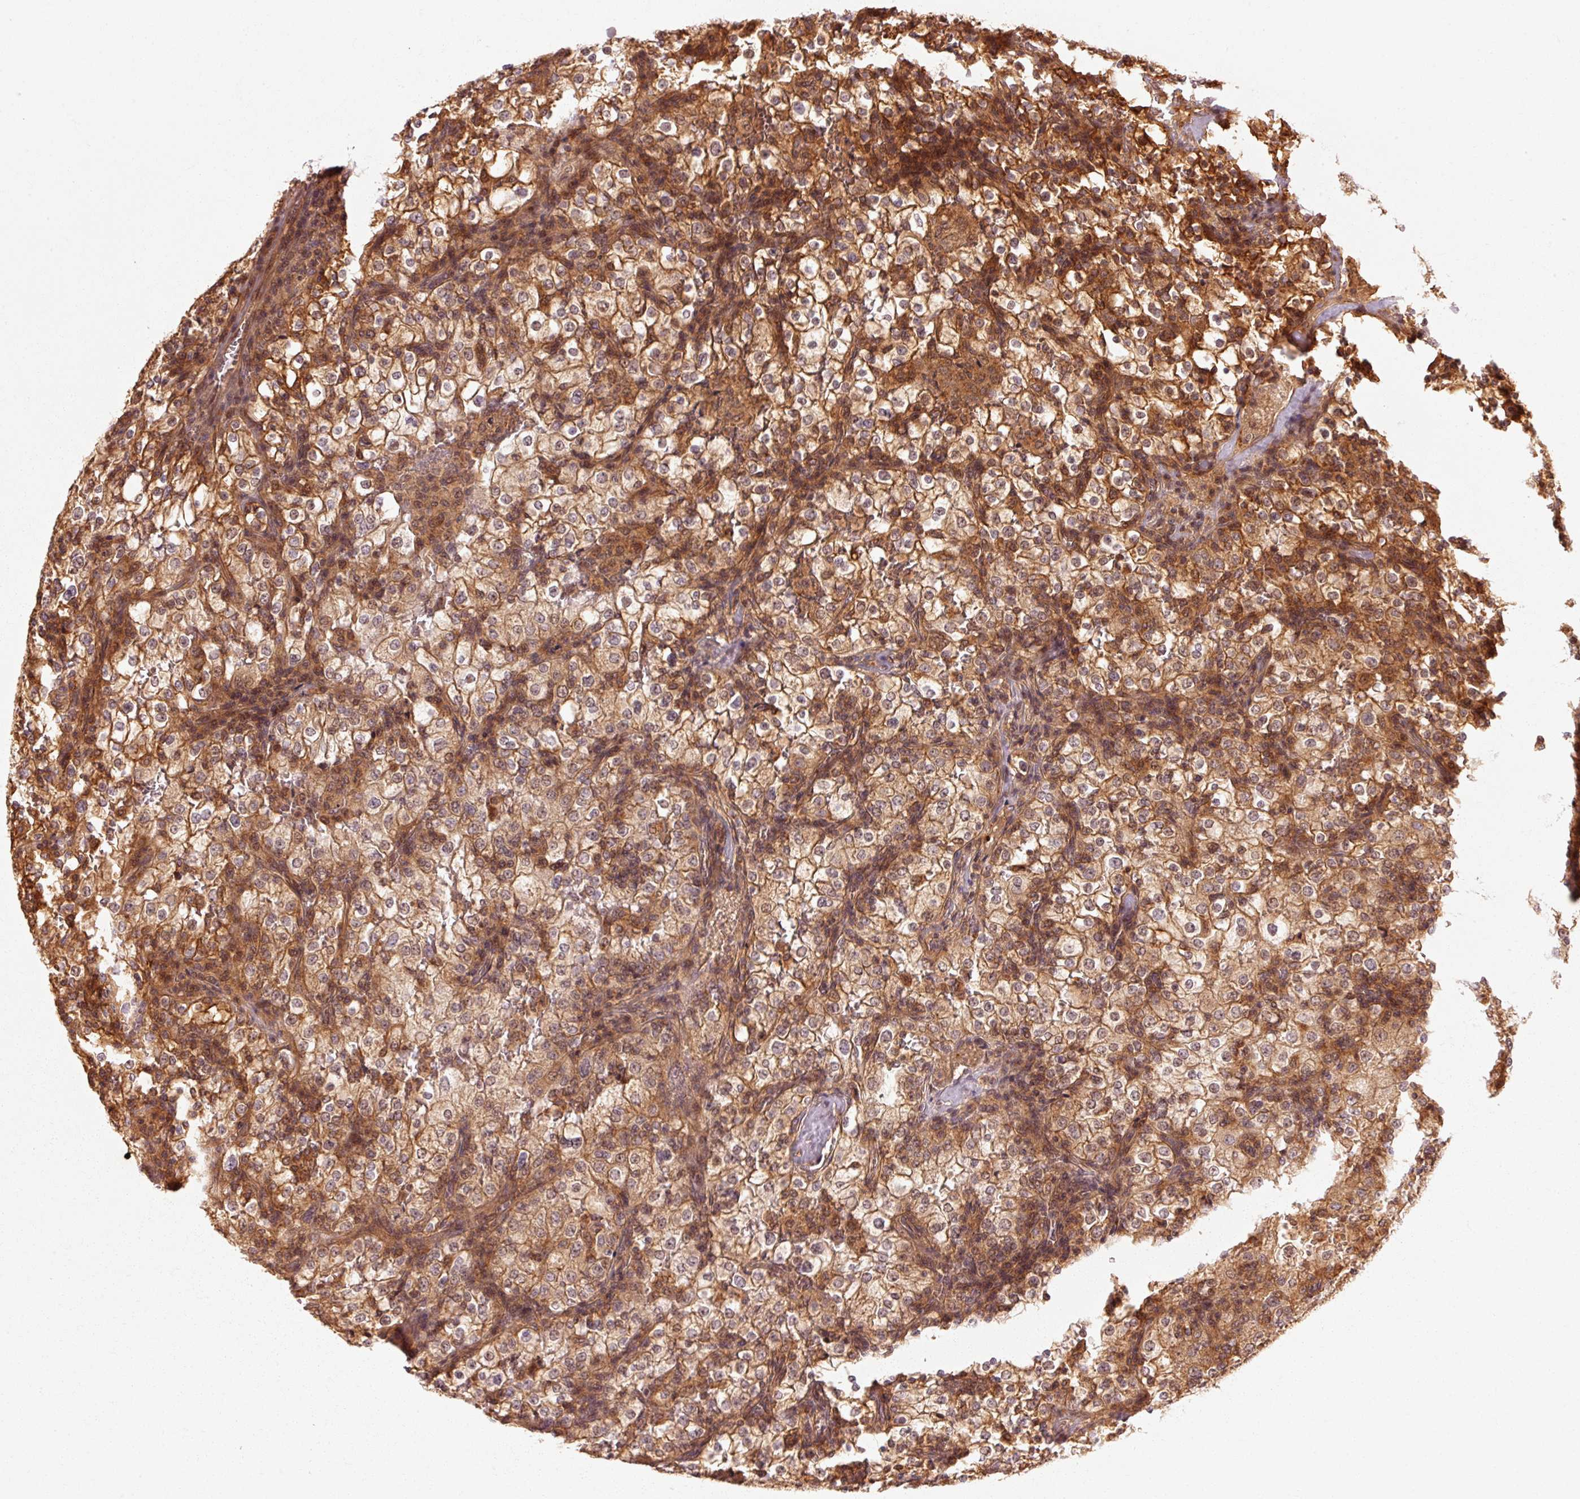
{"staining": {"intensity": "strong", "quantity": "25%-75%", "location": "cytoplasmic/membranous"}, "tissue": "renal cancer", "cell_type": "Tumor cells", "image_type": "cancer", "snomed": [{"axis": "morphology", "description": "Adenocarcinoma, NOS"}, {"axis": "topography", "description": "Kidney"}], "caption": "High-magnification brightfield microscopy of renal cancer stained with DAB (3,3'-diaminobenzidine) (brown) and counterstained with hematoxylin (blue). tumor cells exhibit strong cytoplasmic/membranous expression is appreciated in approximately25%-75% of cells. The staining was performed using DAB, with brown indicating positive protein expression. Nuclei are stained blue with hematoxylin.", "gene": "CTNNA1", "patient": {"sex": "female", "age": 74}}